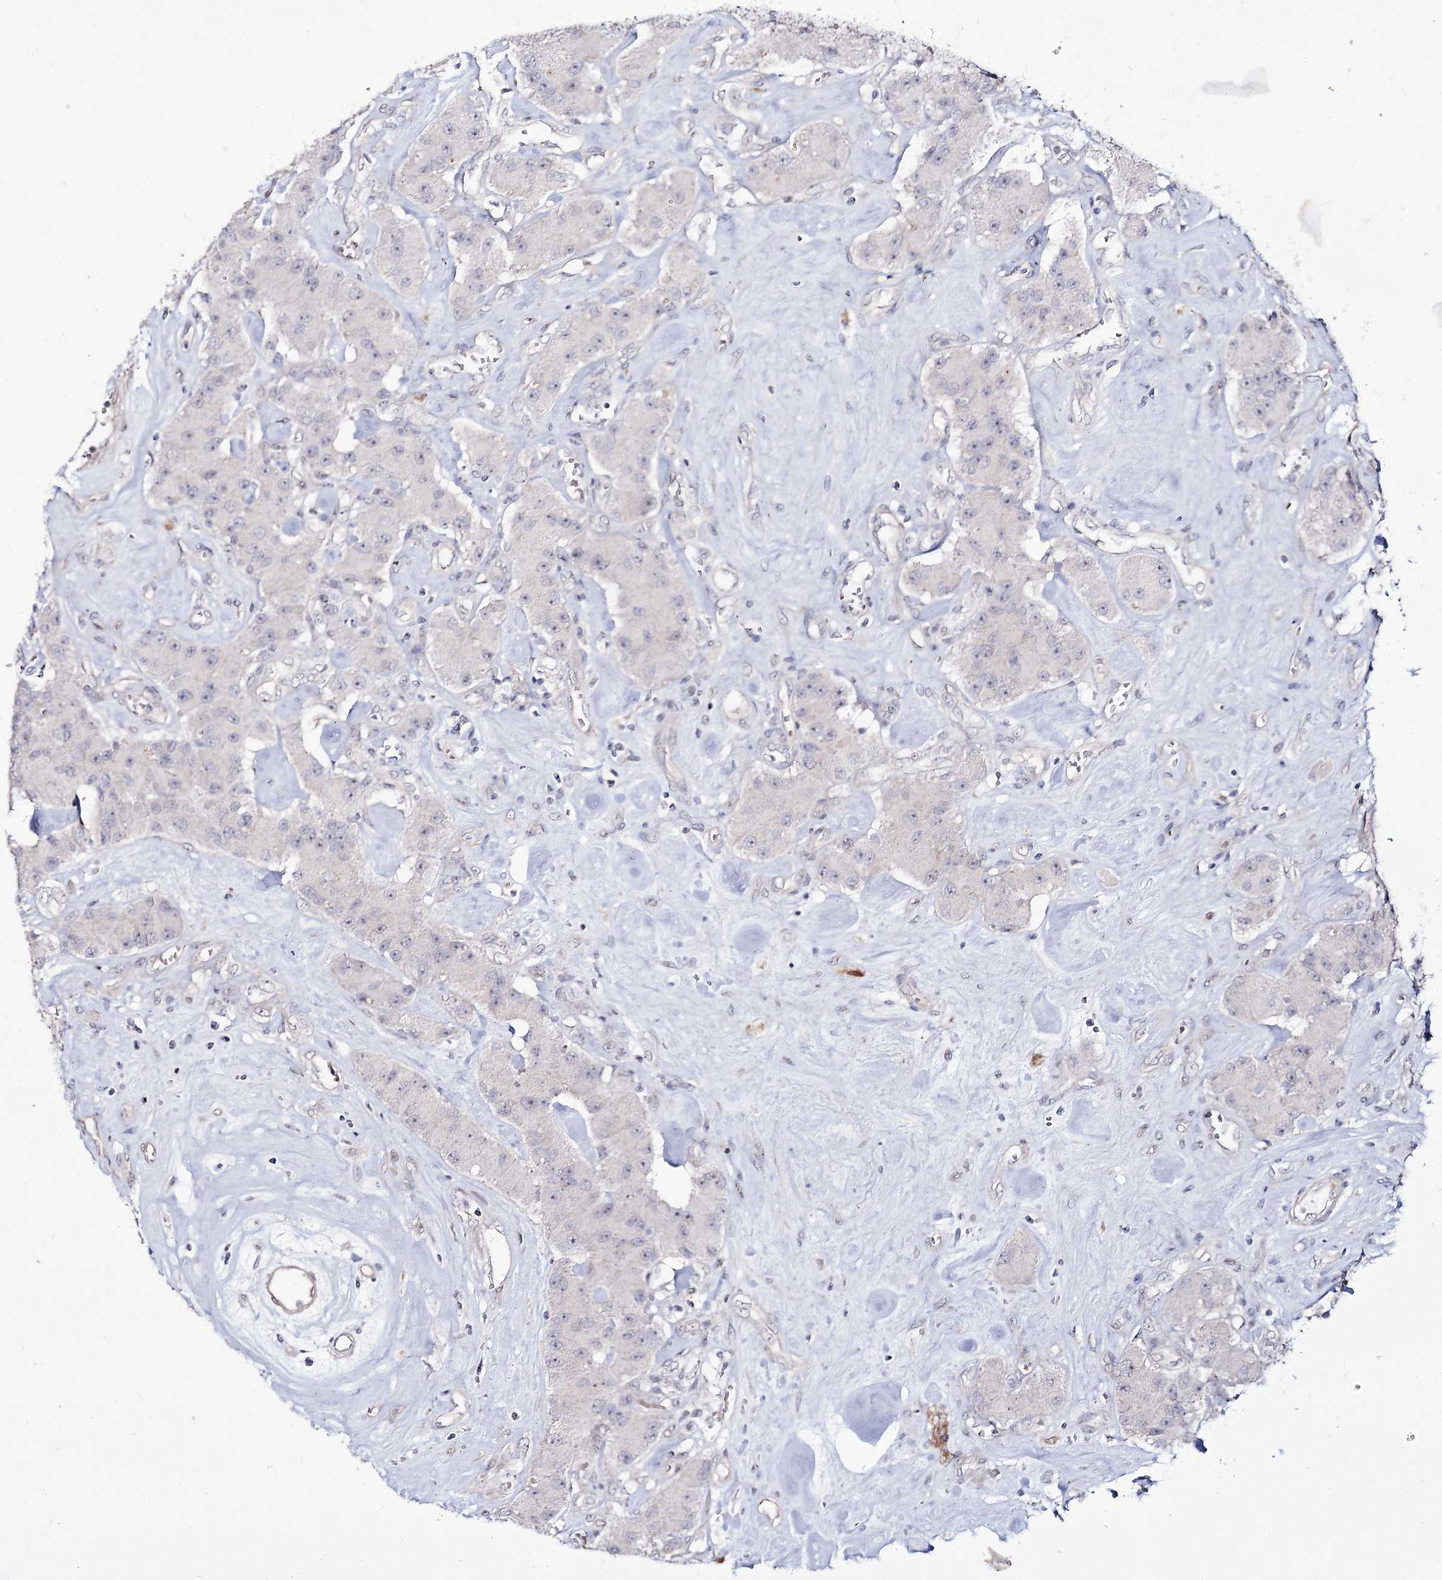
{"staining": {"intensity": "negative", "quantity": "none", "location": "none"}, "tissue": "carcinoid", "cell_type": "Tumor cells", "image_type": "cancer", "snomed": [{"axis": "morphology", "description": "Carcinoid, malignant, NOS"}, {"axis": "topography", "description": "Pancreas"}], "caption": "The photomicrograph demonstrates no staining of tumor cells in malignant carcinoid.", "gene": "RRP9", "patient": {"sex": "male", "age": 41}}